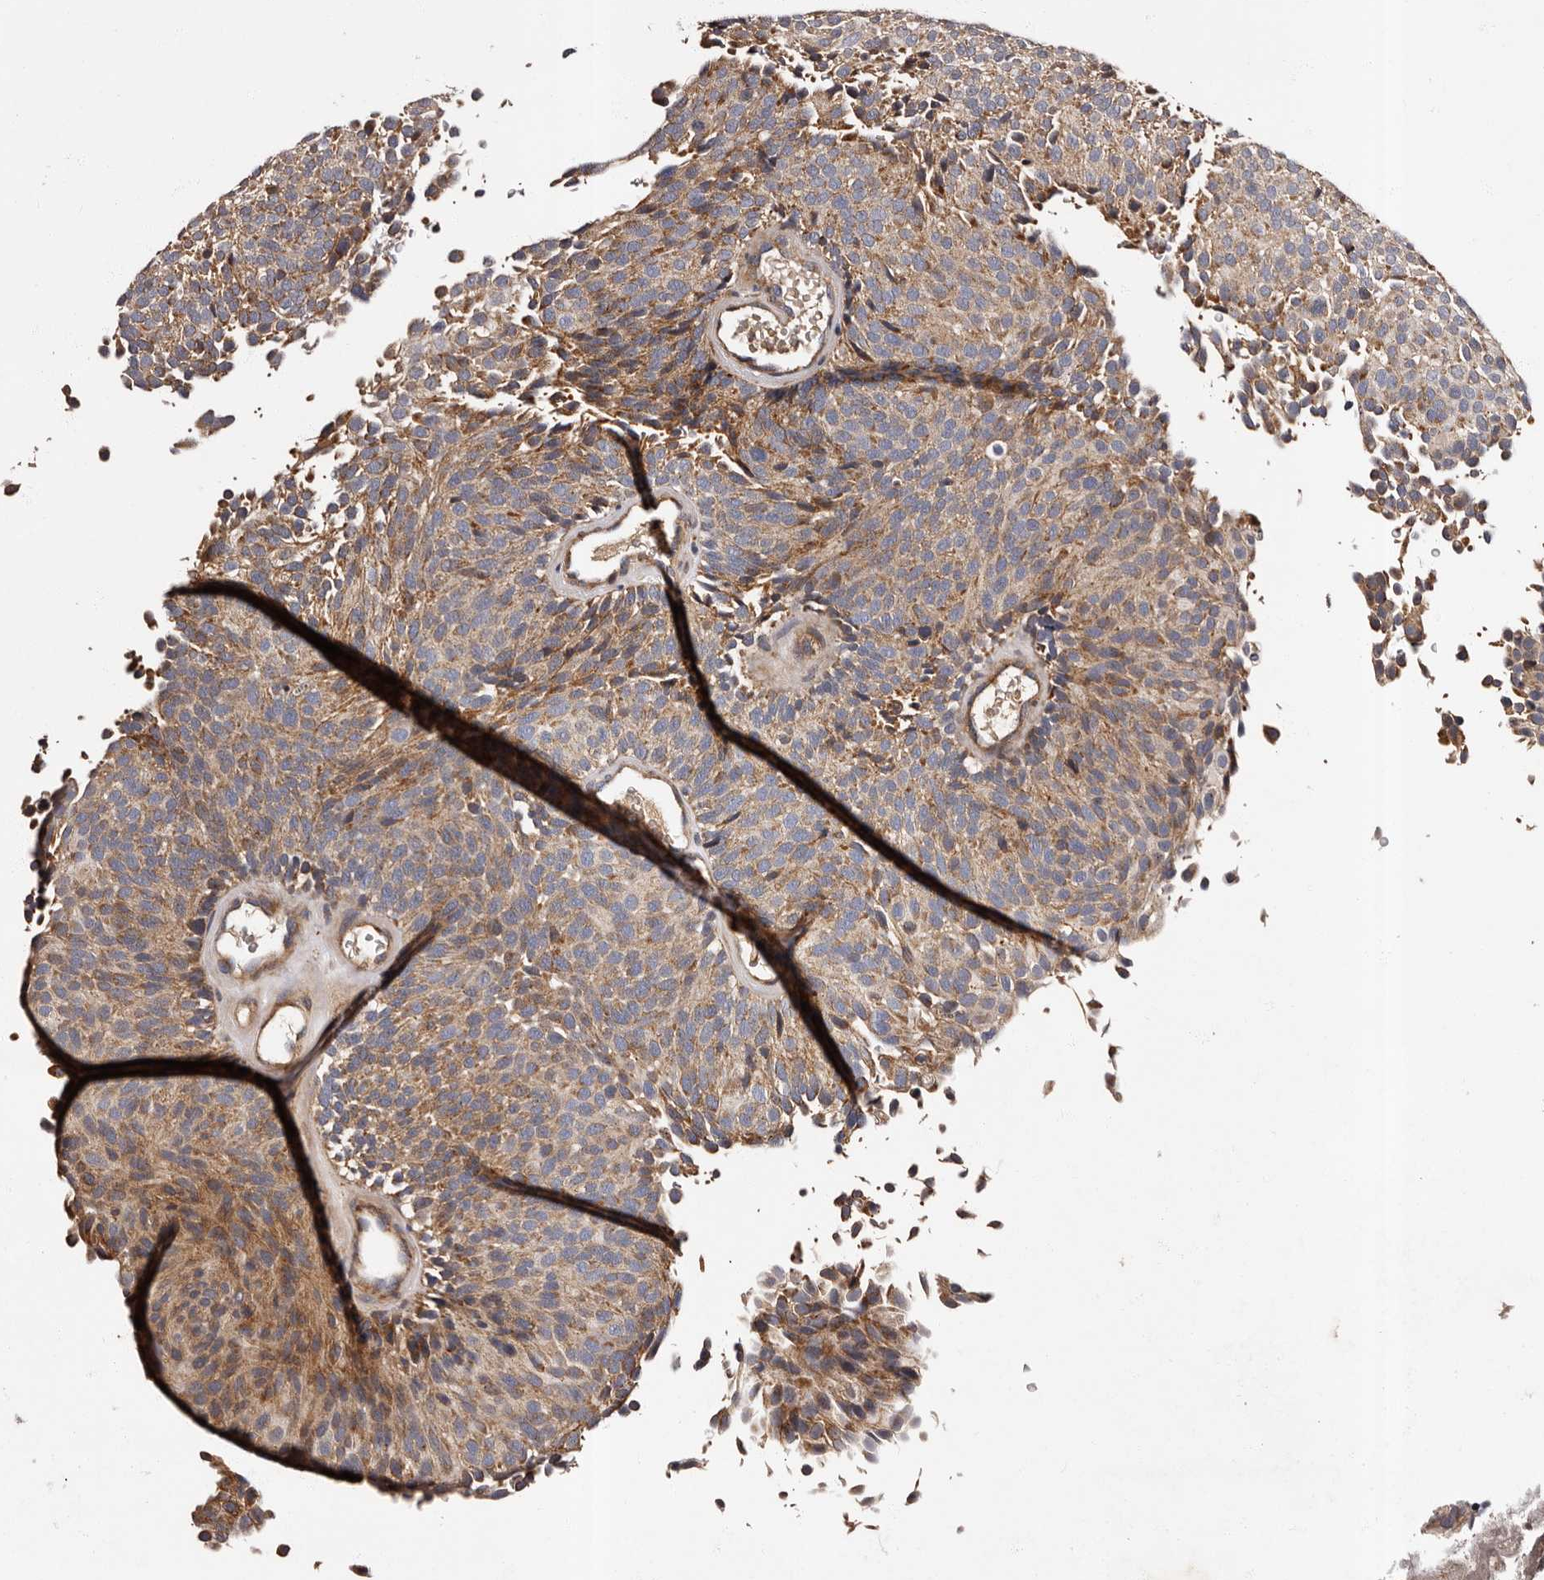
{"staining": {"intensity": "moderate", "quantity": "25%-75%", "location": "cytoplasmic/membranous"}, "tissue": "urothelial cancer", "cell_type": "Tumor cells", "image_type": "cancer", "snomed": [{"axis": "morphology", "description": "Urothelial carcinoma, Low grade"}, {"axis": "topography", "description": "Urinary bladder"}], "caption": "Immunohistochemistry (IHC) photomicrograph of low-grade urothelial carcinoma stained for a protein (brown), which demonstrates medium levels of moderate cytoplasmic/membranous expression in about 25%-75% of tumor cells.", "gene": "ADCK5", "patient": {"sex": "male", "age": 78}}